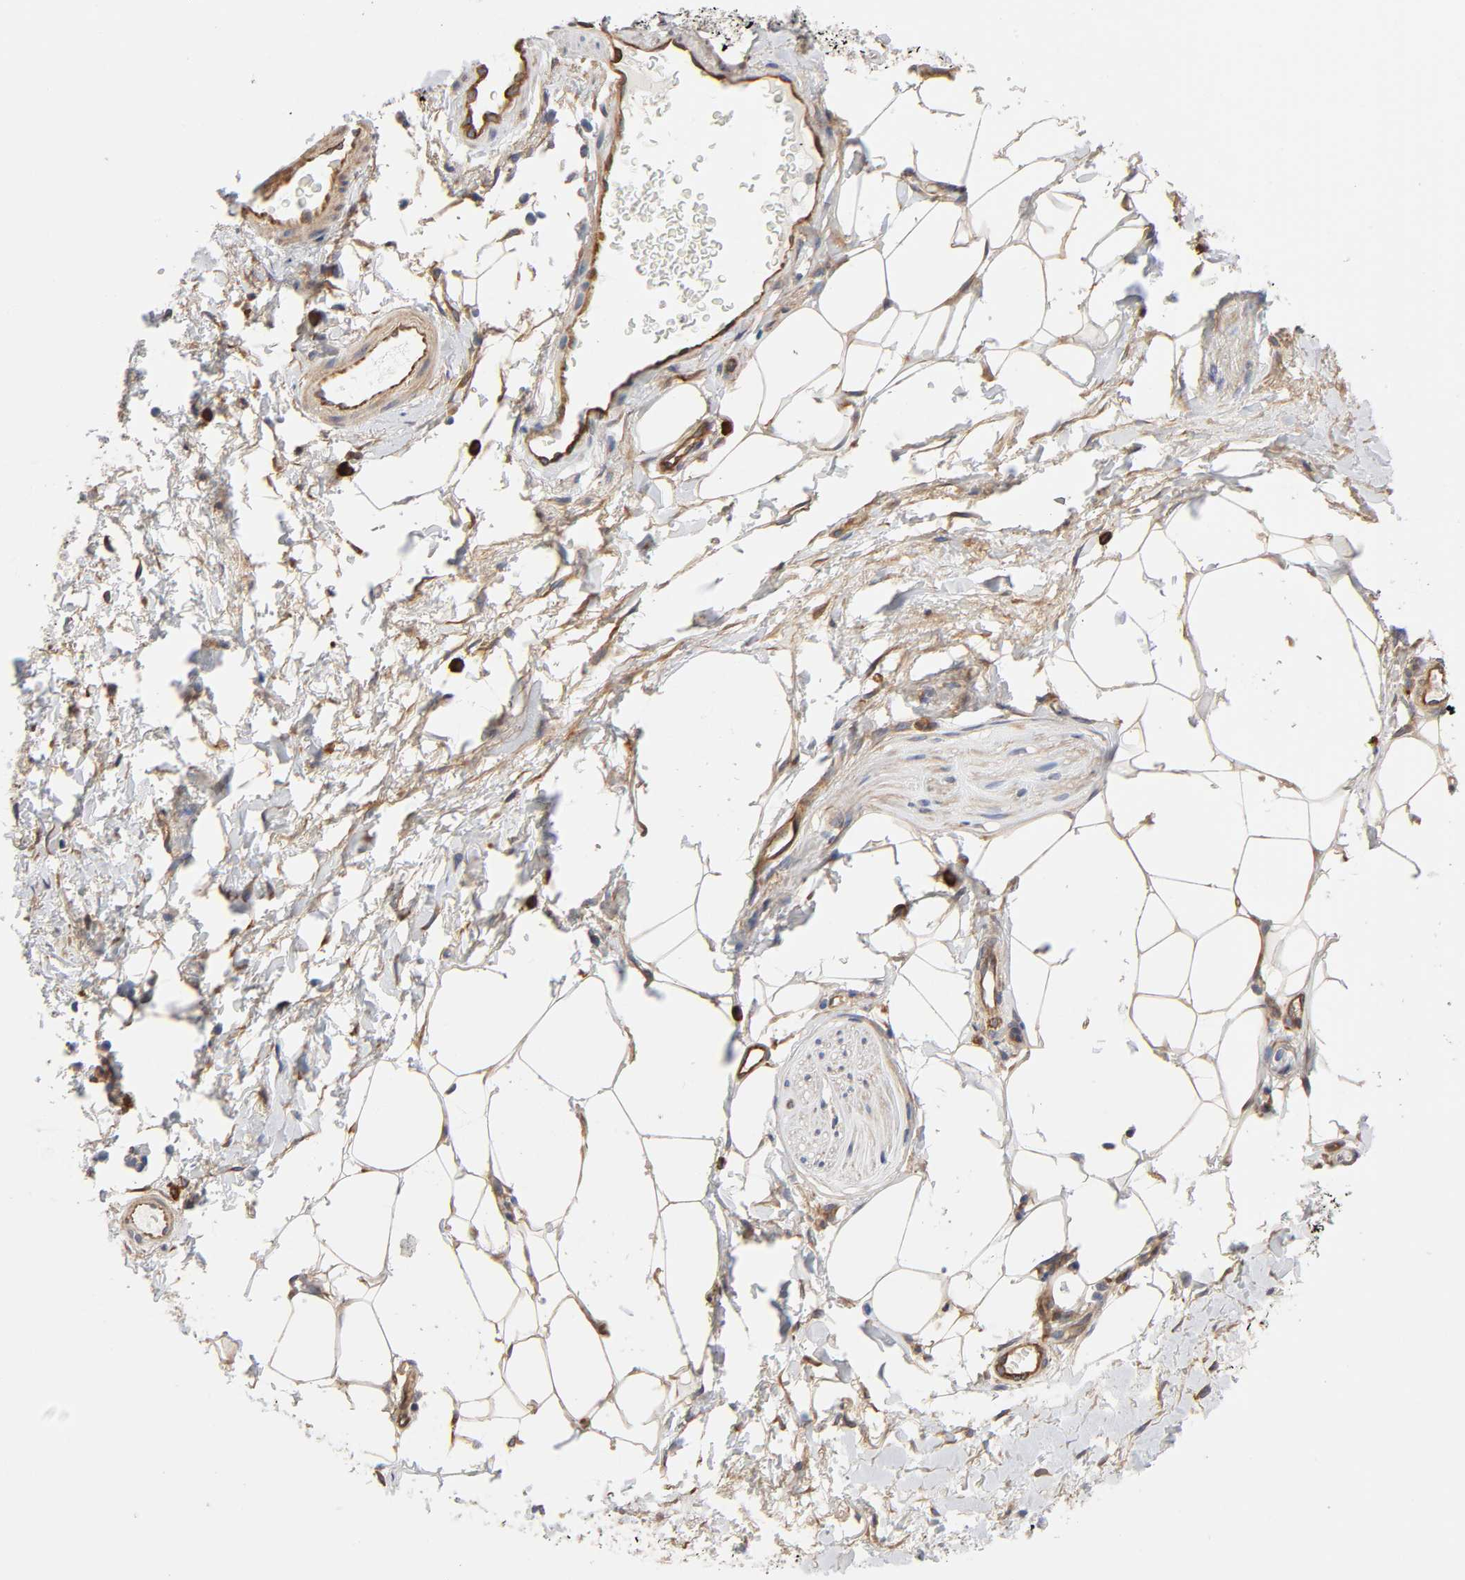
{"staining": {"intensity": "weak", "quantity": "25%-75%", "location": "cytoplasmic/membranous"}, "tissue": "adipose tissue", "cell_type": "Adipocytes", "image_type": "normal", "snomed": [{"axis": "morphology", "description": "Normal tissue, NOS"}, {"axis": "topography", "description": "Soft tissue"}, {"axis": "topography", "description": "Peripheral nerve tissue"}], "caption": "Immunohistochemical staining of normal adipose tissue exhibits 25%-75% levels of weak cytoplasmic/membranous protein staining in approximately 25%-75% of adipocytes. The staining was performed using DAB to visualize the protein expression in brown, while the nuclei were stained in blue with hematoxylin (Magnification: 20x).", "gene": "RAB13", "patient": {"sex": "female", "age": 71}}